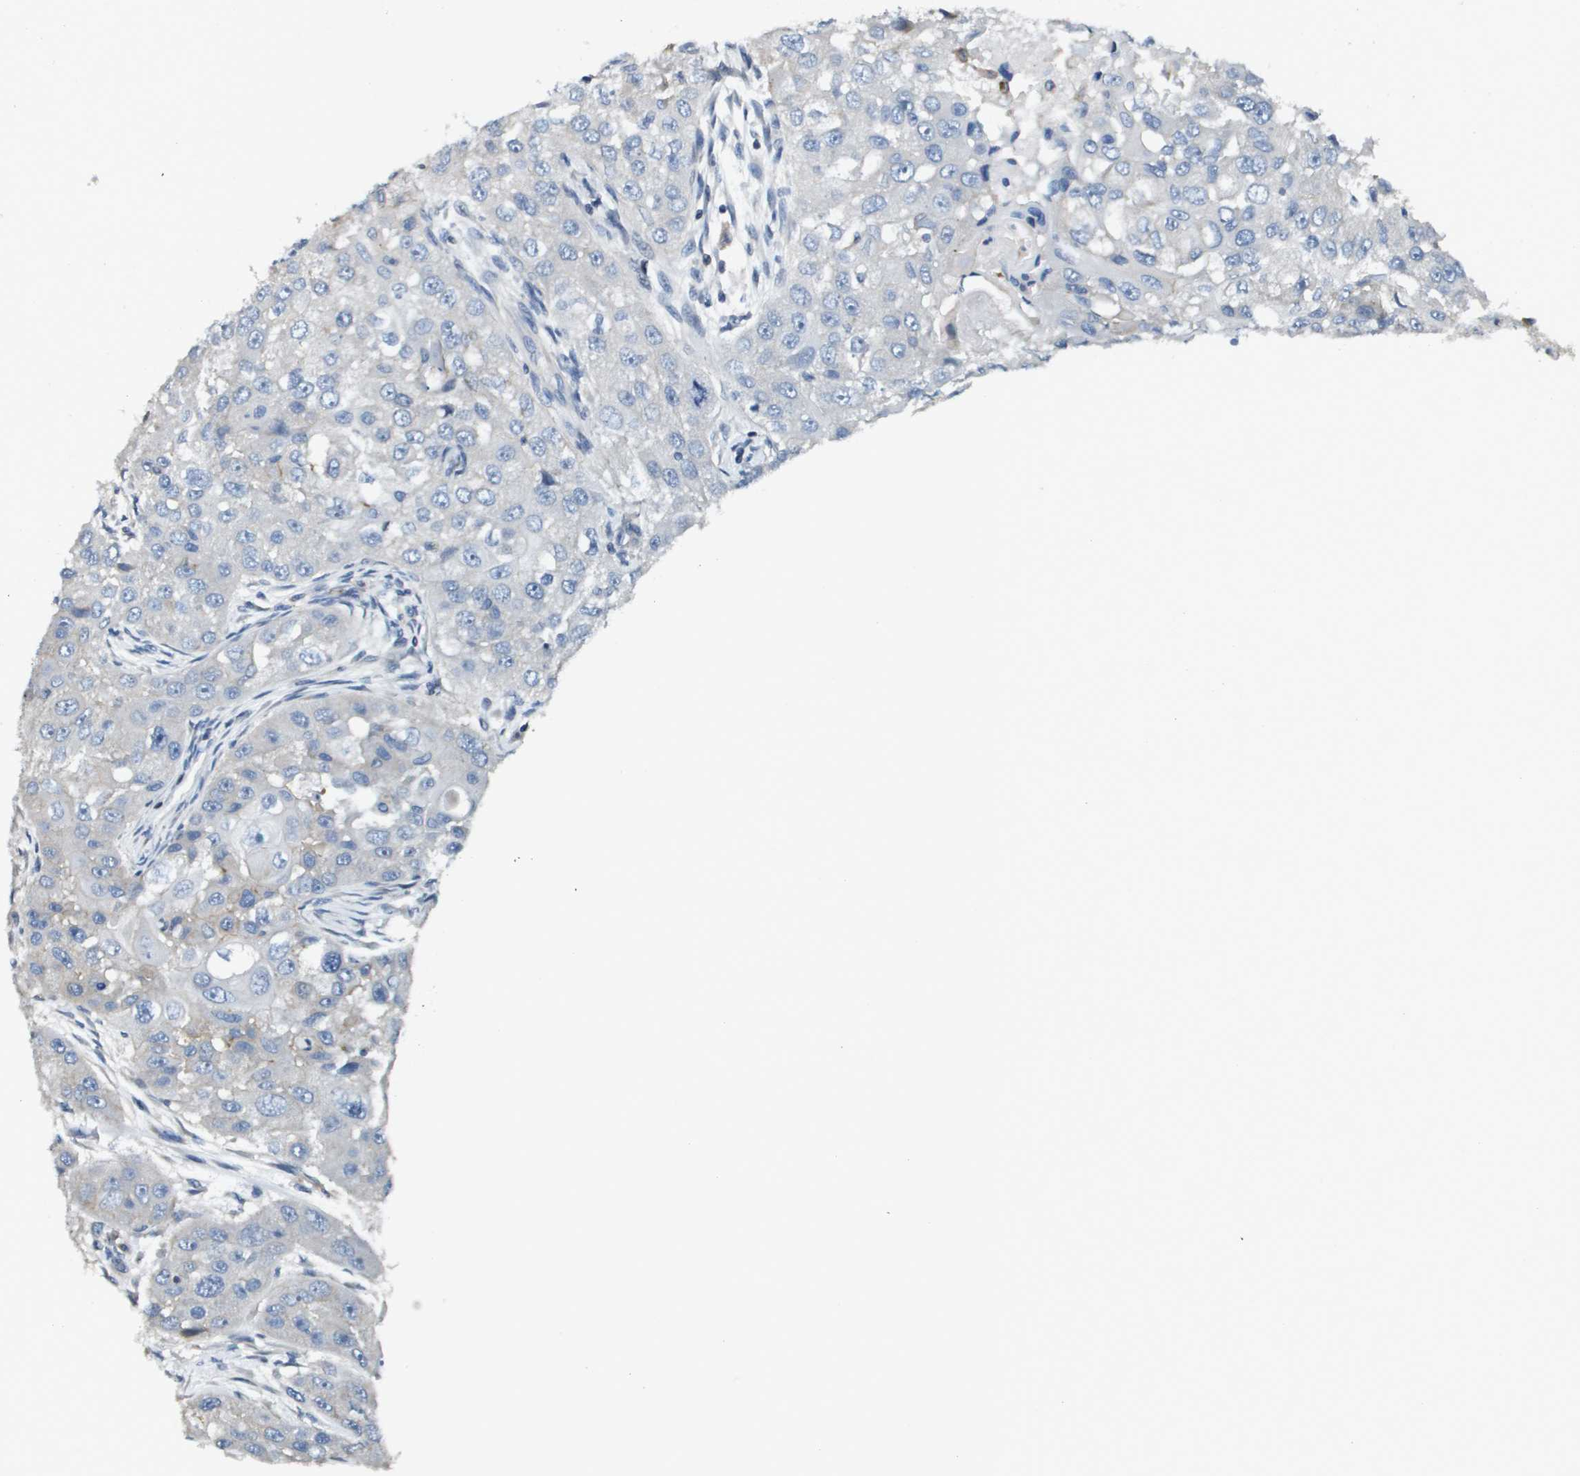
{"staining": {"intensity": "negative", "quantity": "none", "location": "none"}, "tissue": "head and neck cancer", "cell_type": "Tumor cells", "image_type": "cancer", "snomed": [{"axis": "morphology", "description": "Normal tissue, NOS"}, {"axis": "morphology", "description": "Squamous cell carcinoma, NOS"}, {"axis": "topography", "description": "Skeletal muscle"}, {"axis": "topography", "description": "Head-Neck"}], "caption": "Immunohistochemical staining of head and neck cancer exhibits no significant expression in tumor cells.", "gene": "SCN4B", "patient": {"sex": "male", "age": 51}}